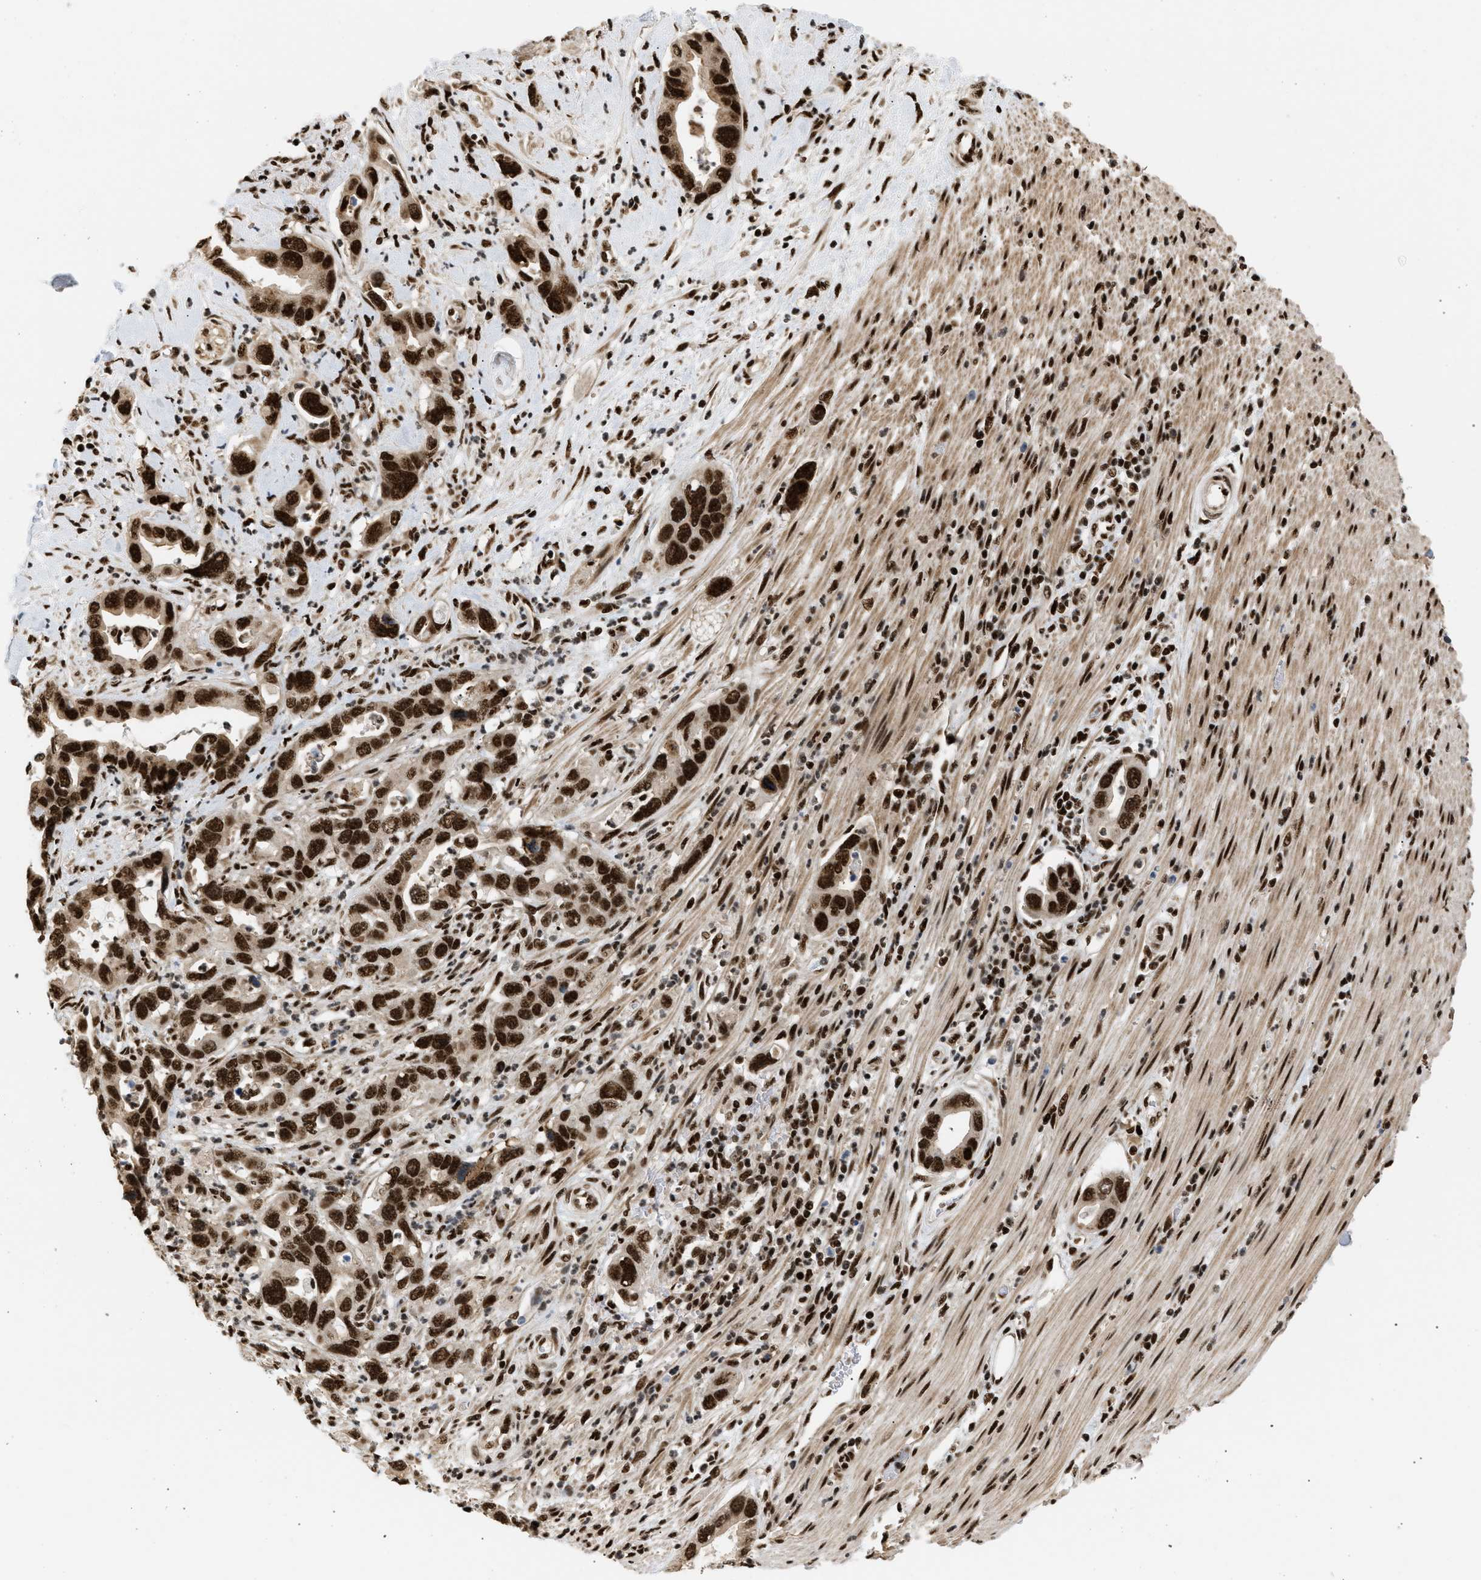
{"staining": {"intensity": "strong", "quantity": ">75%", "location": "nuclear"}, "tissue": "pancreatic cancer", "cell_type": "Tumor cells", "image_type": "cancer", "snomed": [{"axis": "morphology", "description": "Adenocarcinoma, NOS"}, {"axis": "topography", "description": "Pancreas"}], "caption": "Protein expression analysis of pancreatic cancer demonstrates strong nuclear staining in approximately >75% of tumor cells.", "gene": "RBM5", "patient": {"sex": "female", "age": 70}}